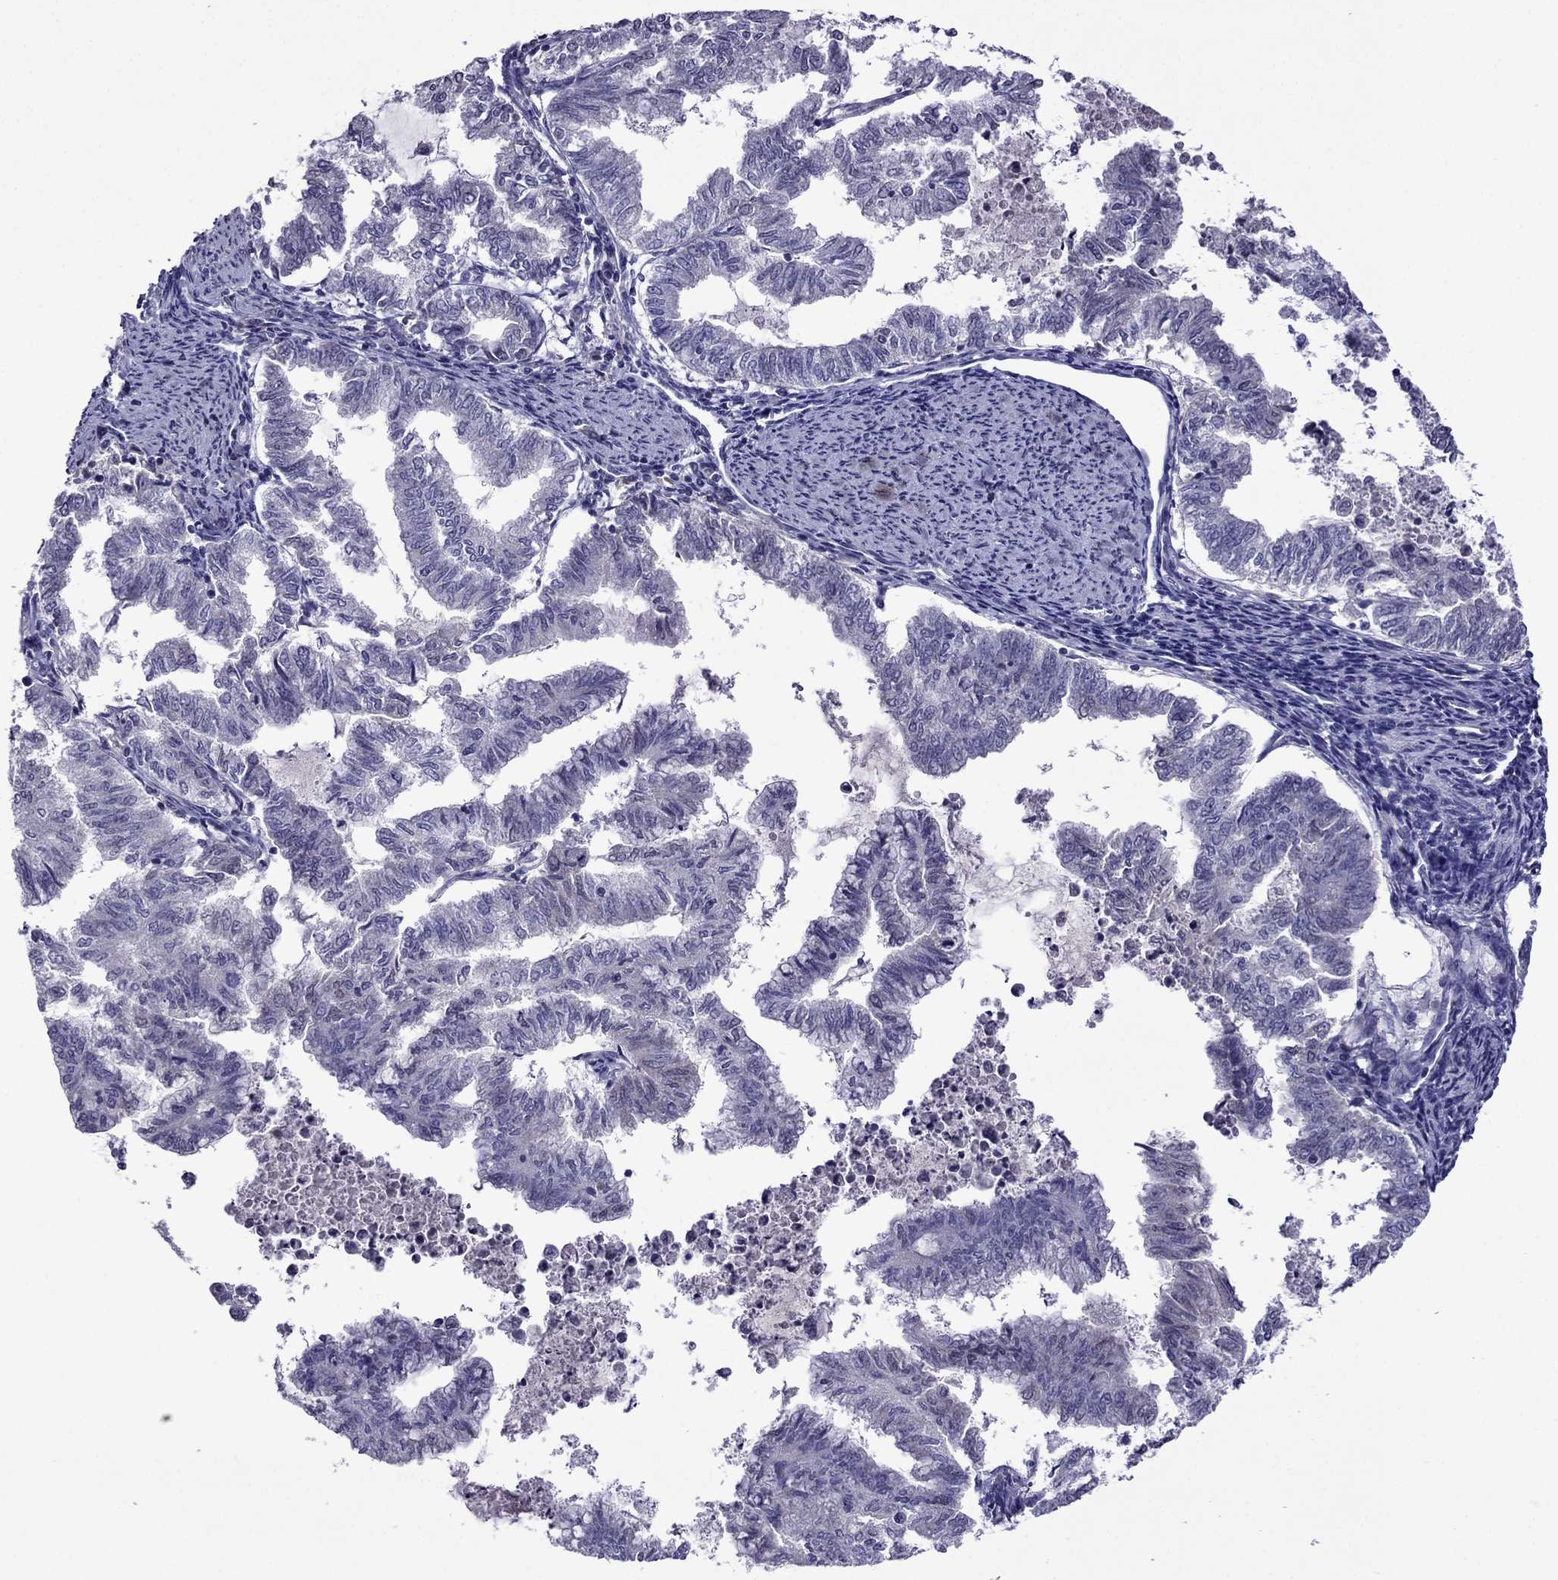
{"staining": {"intensity": "negative", "quantity": "none", "location": "none"}, "tissue": "endometrial cancer", "cell_type": "Tumor cells", "image_type": "cancer", "snomed": [{"axis": "morphology", "description": "Adenocarcinoma, NOS"}, {"axis": "topography", "description": "Endometrium"}], "caption": "This is an IHC image of endometrial cancer. There is no positivity in tumor cells.", "gene": "SPTBN4", "patient": {"sex": "female", "age": 79}}